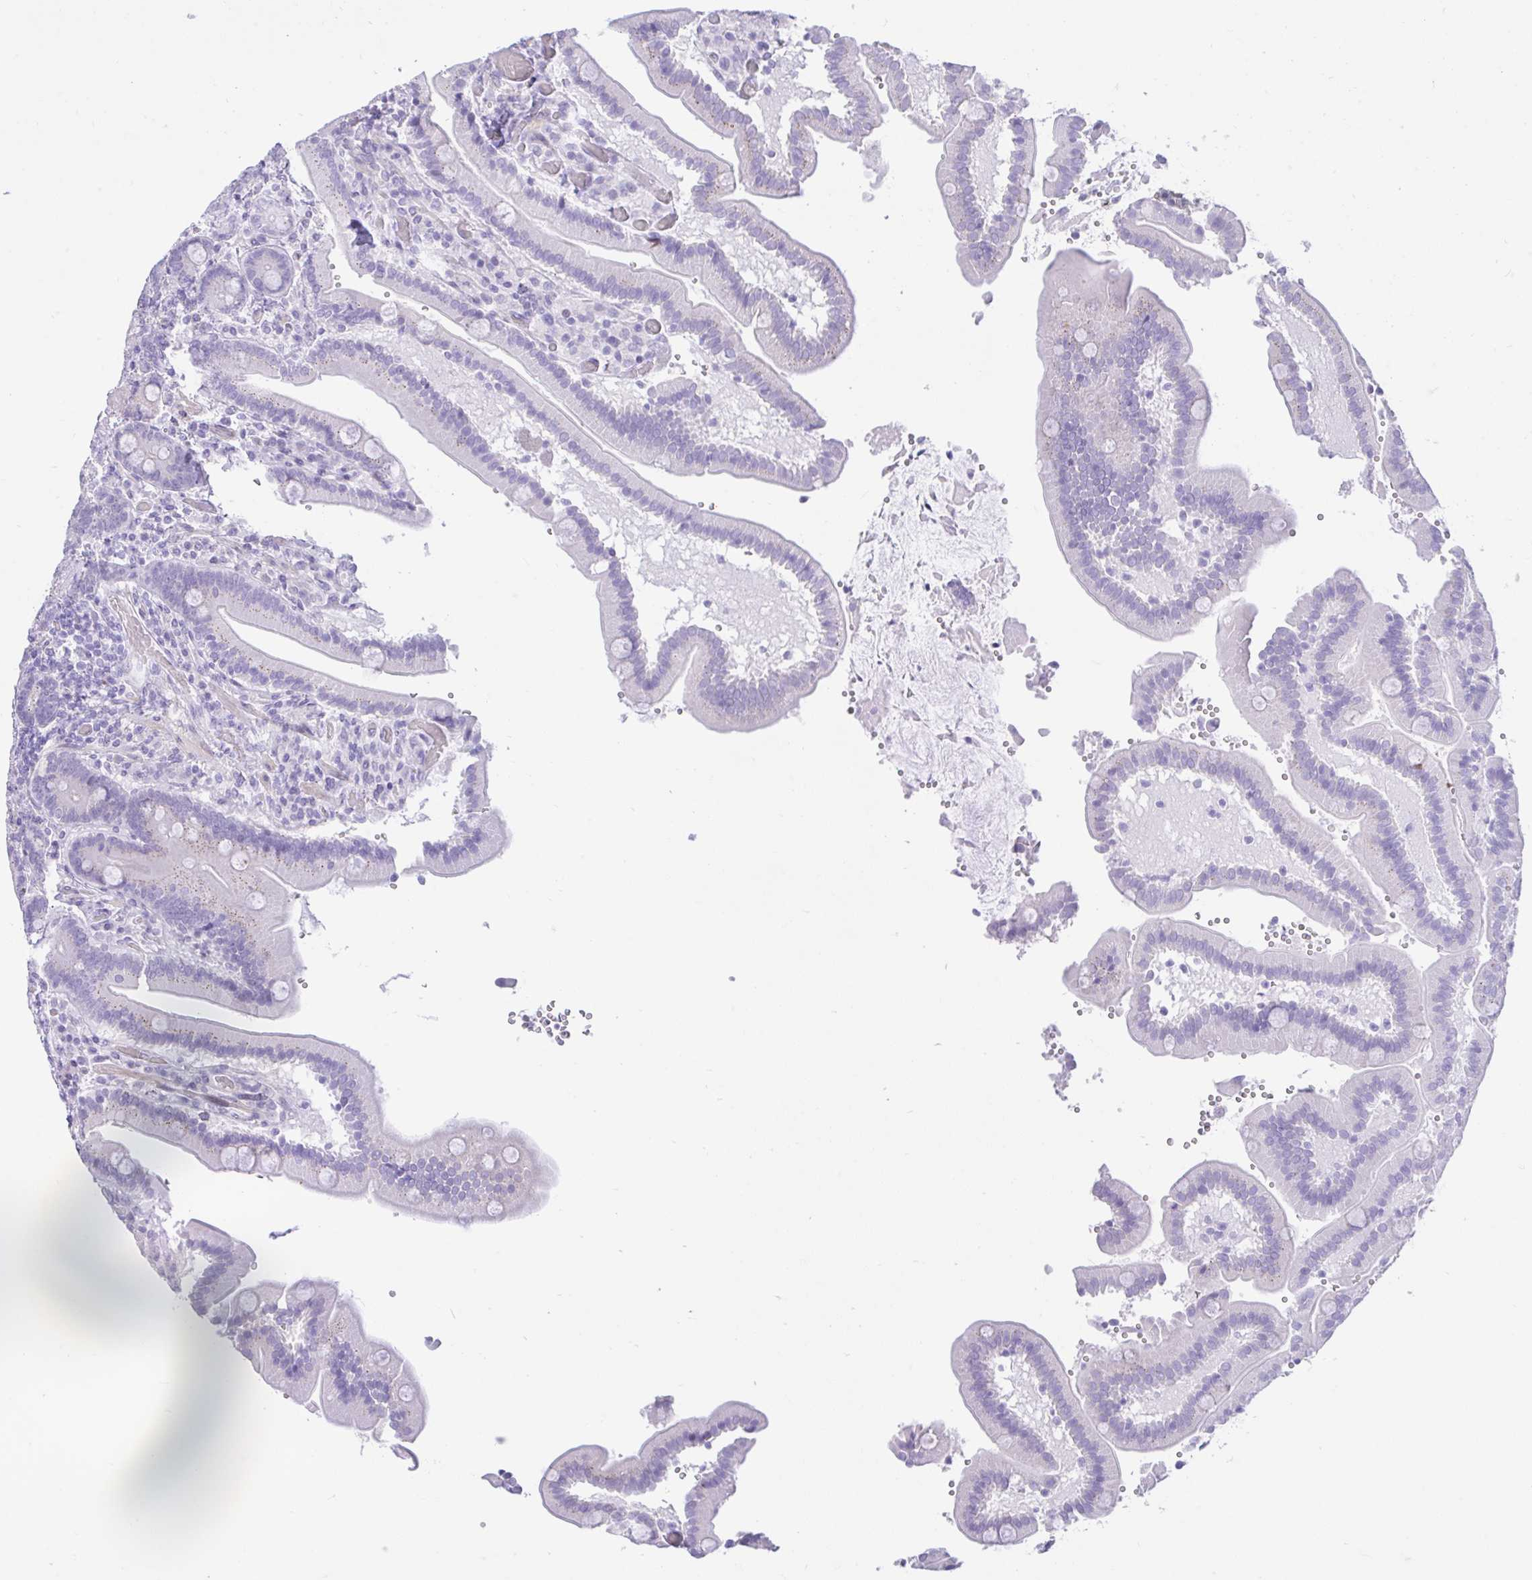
{"staining": {"intensity": "negative", "quantity": "none", "location": "none"}, "tissue": "duodenum", "cell_type": "Glandular cells", "image_type": "normal", "snomed": [{"axis": "morphology", "description": "Normal tissue, NOS"}, {"axis": "topography", "description": "Duodenum"}], "caption": "The micrograph displays no staining of glandular cells in normal duodenum.", "gene": "REEP1", "patient": {"sex": "female", "age": 62}}